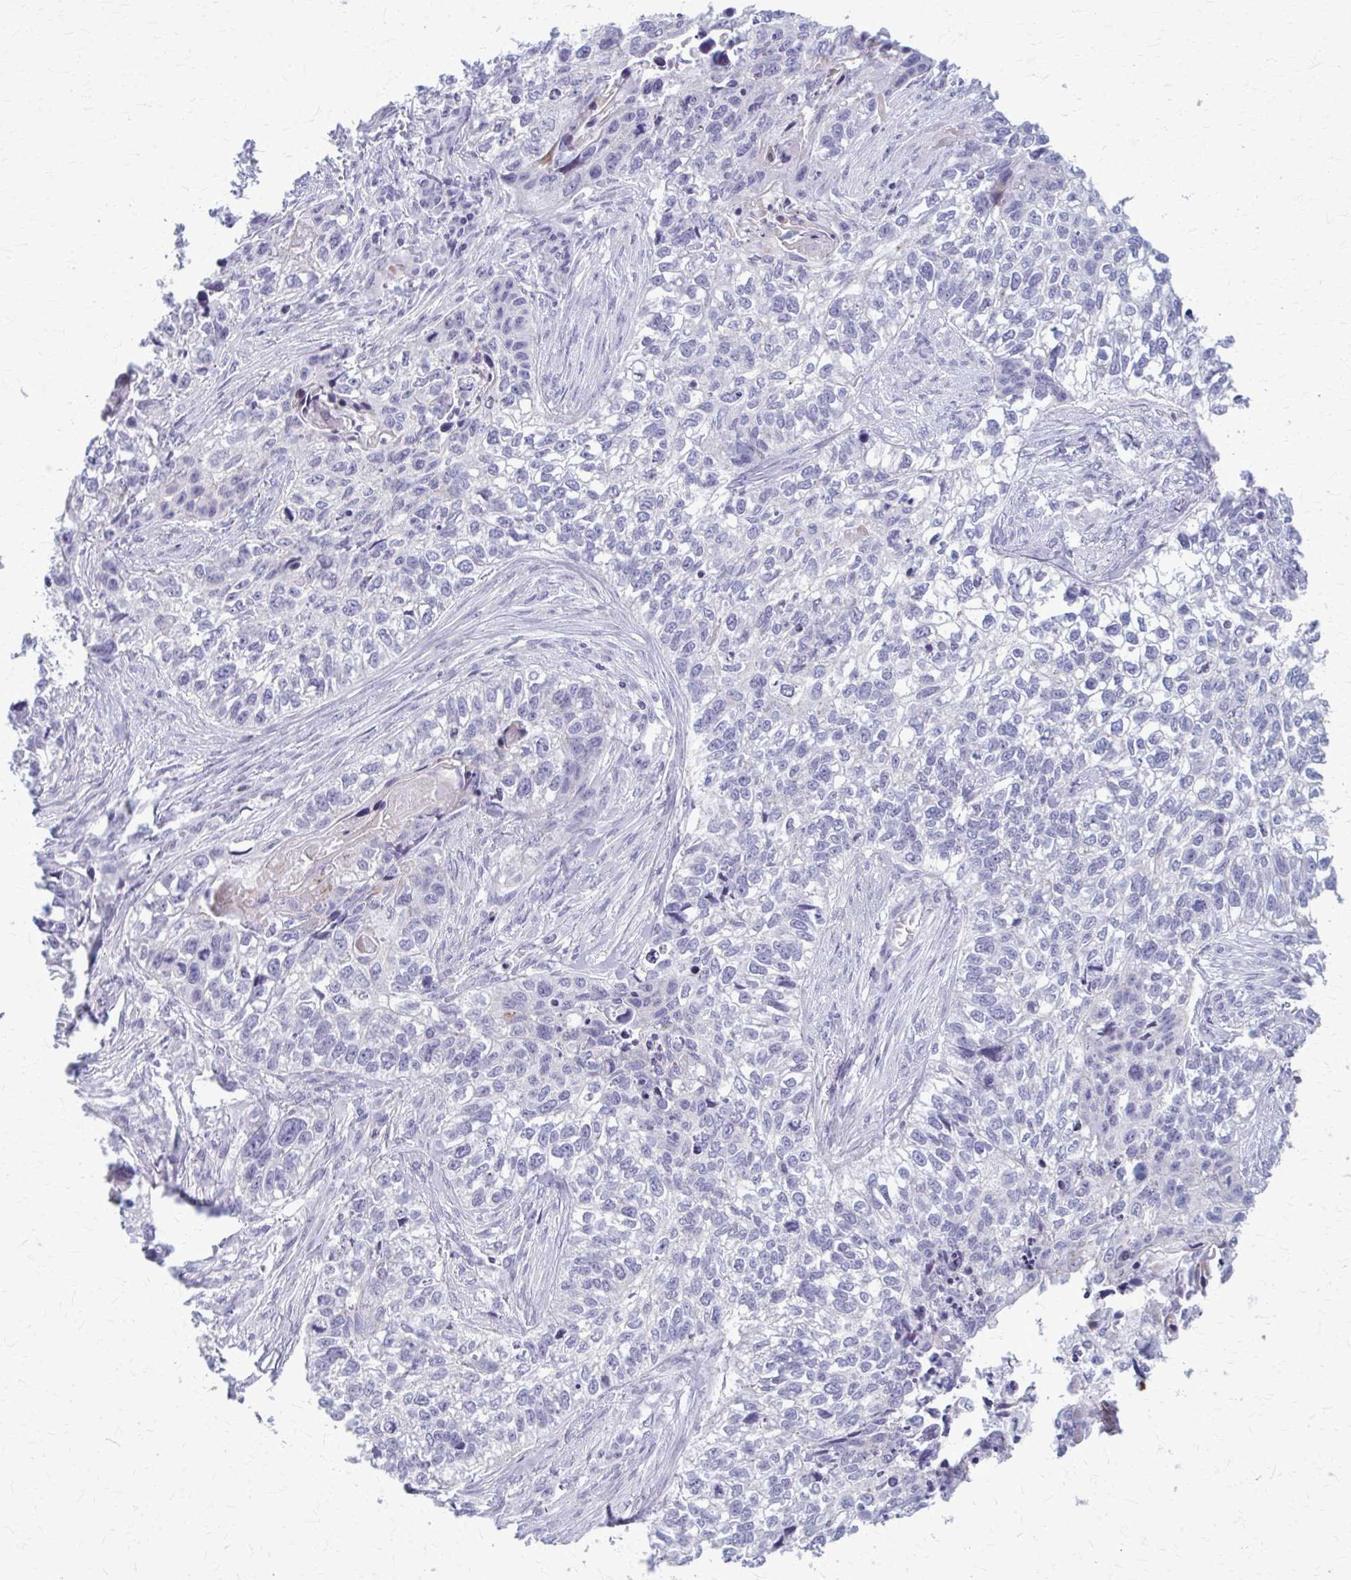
{"staining": {"intensity": "negative", "quantity": "none", "location": "none"}, "tissue": "lung cancer", "cell_type": "Tumor cells", "image_type": "cancer", "snomed": [{"axis": "morphology", "description": "Squamous cell carcinoma, NOS"}, {"axis": "topography", "description": "Lung"}], "caption": "A photomicrograph of human squamous cell carcinoma (lung) is negative for staining in tumor cells.", "gene": "PEDS1", "patient": {"sex": "male", "age": 74}}